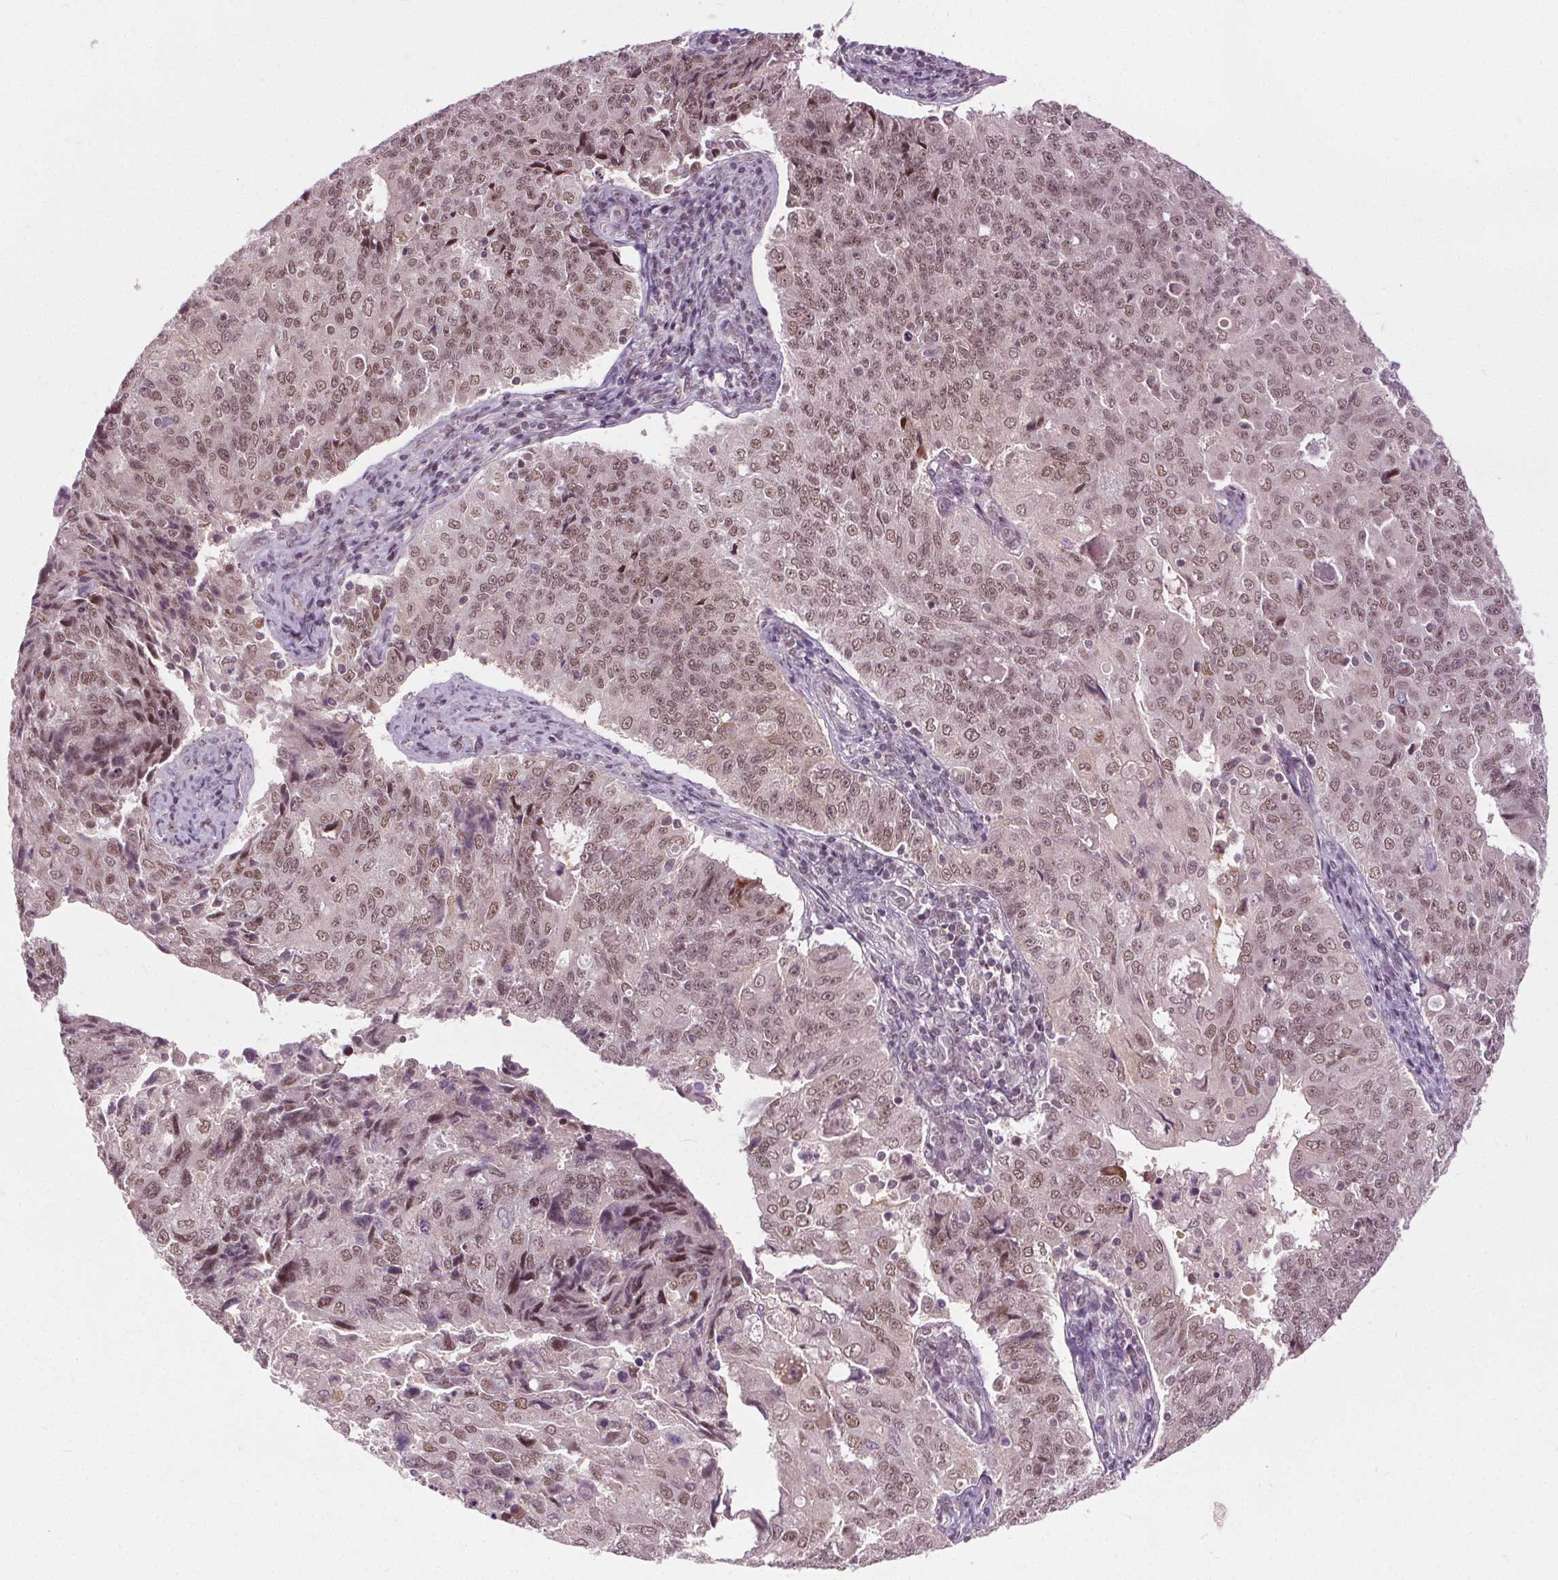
{"staining": {"intensity": "moderate", "quantity": ">75%", "location": "nuclear"}, "tissue": "endometrial cancer", "cell_type": "Tumor cells", "image_type": "cancer", "snomed": [{"axis": "morphology", "description": "Adenocarcinoma, NOS"}, {"axis": "topography", "description": "Endometrium"}], "caption": "Human endometrial cancer stained for a protein (brown) exhibits moderate nuclear positive expression in about >75% of tumor cells.", "gene": "MED6", "patient": {"sex": "female", "age": 43}}